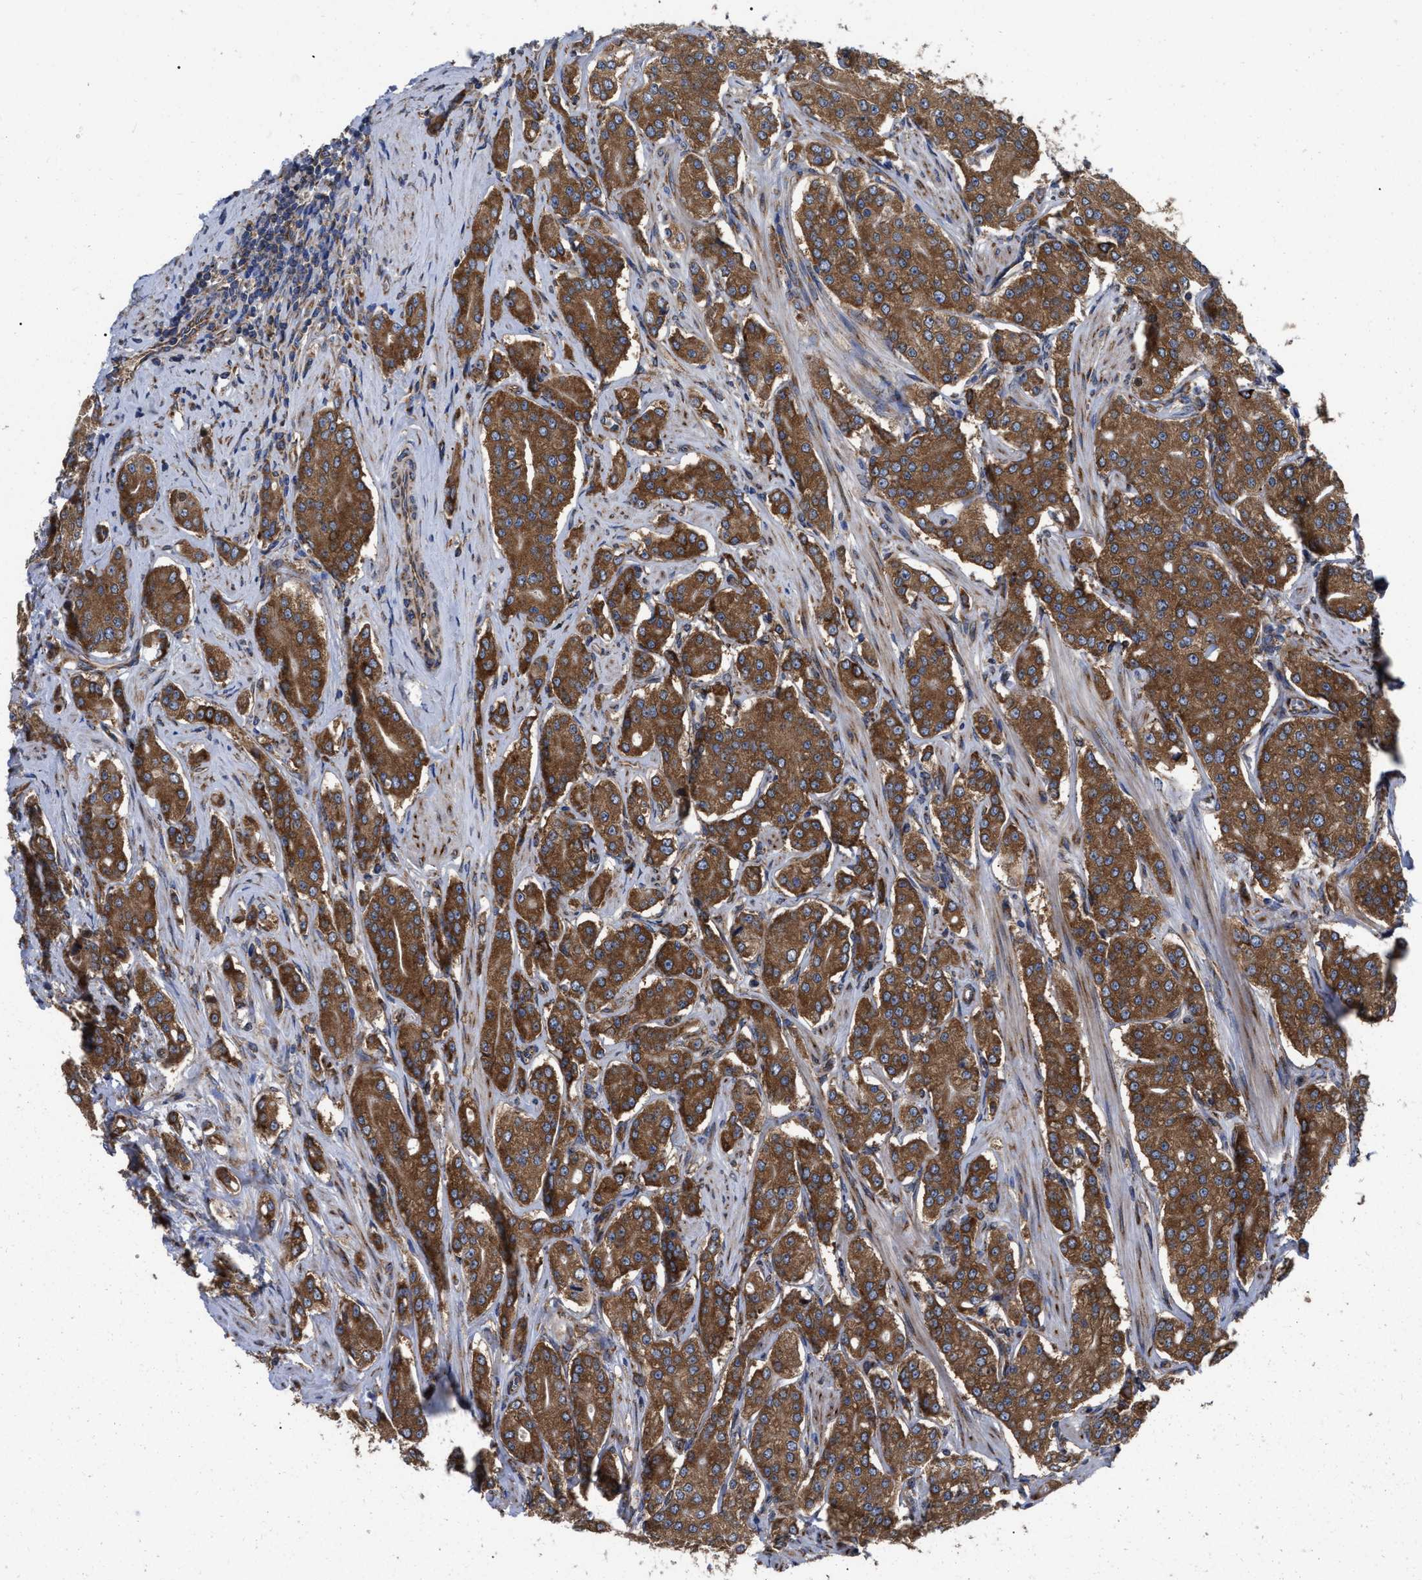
{"staining": {"intensity": "strong", "quantity": ">75%", "location": "cytoplasmic/membranous"}, "tissue": "prostate cancer", "cell_type": "Tumor cells", "image_type": "cancer", "snomed": [{"axis": "morphology", "description": "Adenocarcinoma, Low grade"}, {"axis": "topography", "description": "Prostate"}], "caption": "Protein expression analysis of human prostate cancer (adenocarcinoma (low-grade)) reveals strong cytoplasmic/membranous staining in approximately >75% of tumor cells.", "gene": "FAM120A", "patient": {"sex": "male", "age": 69}}